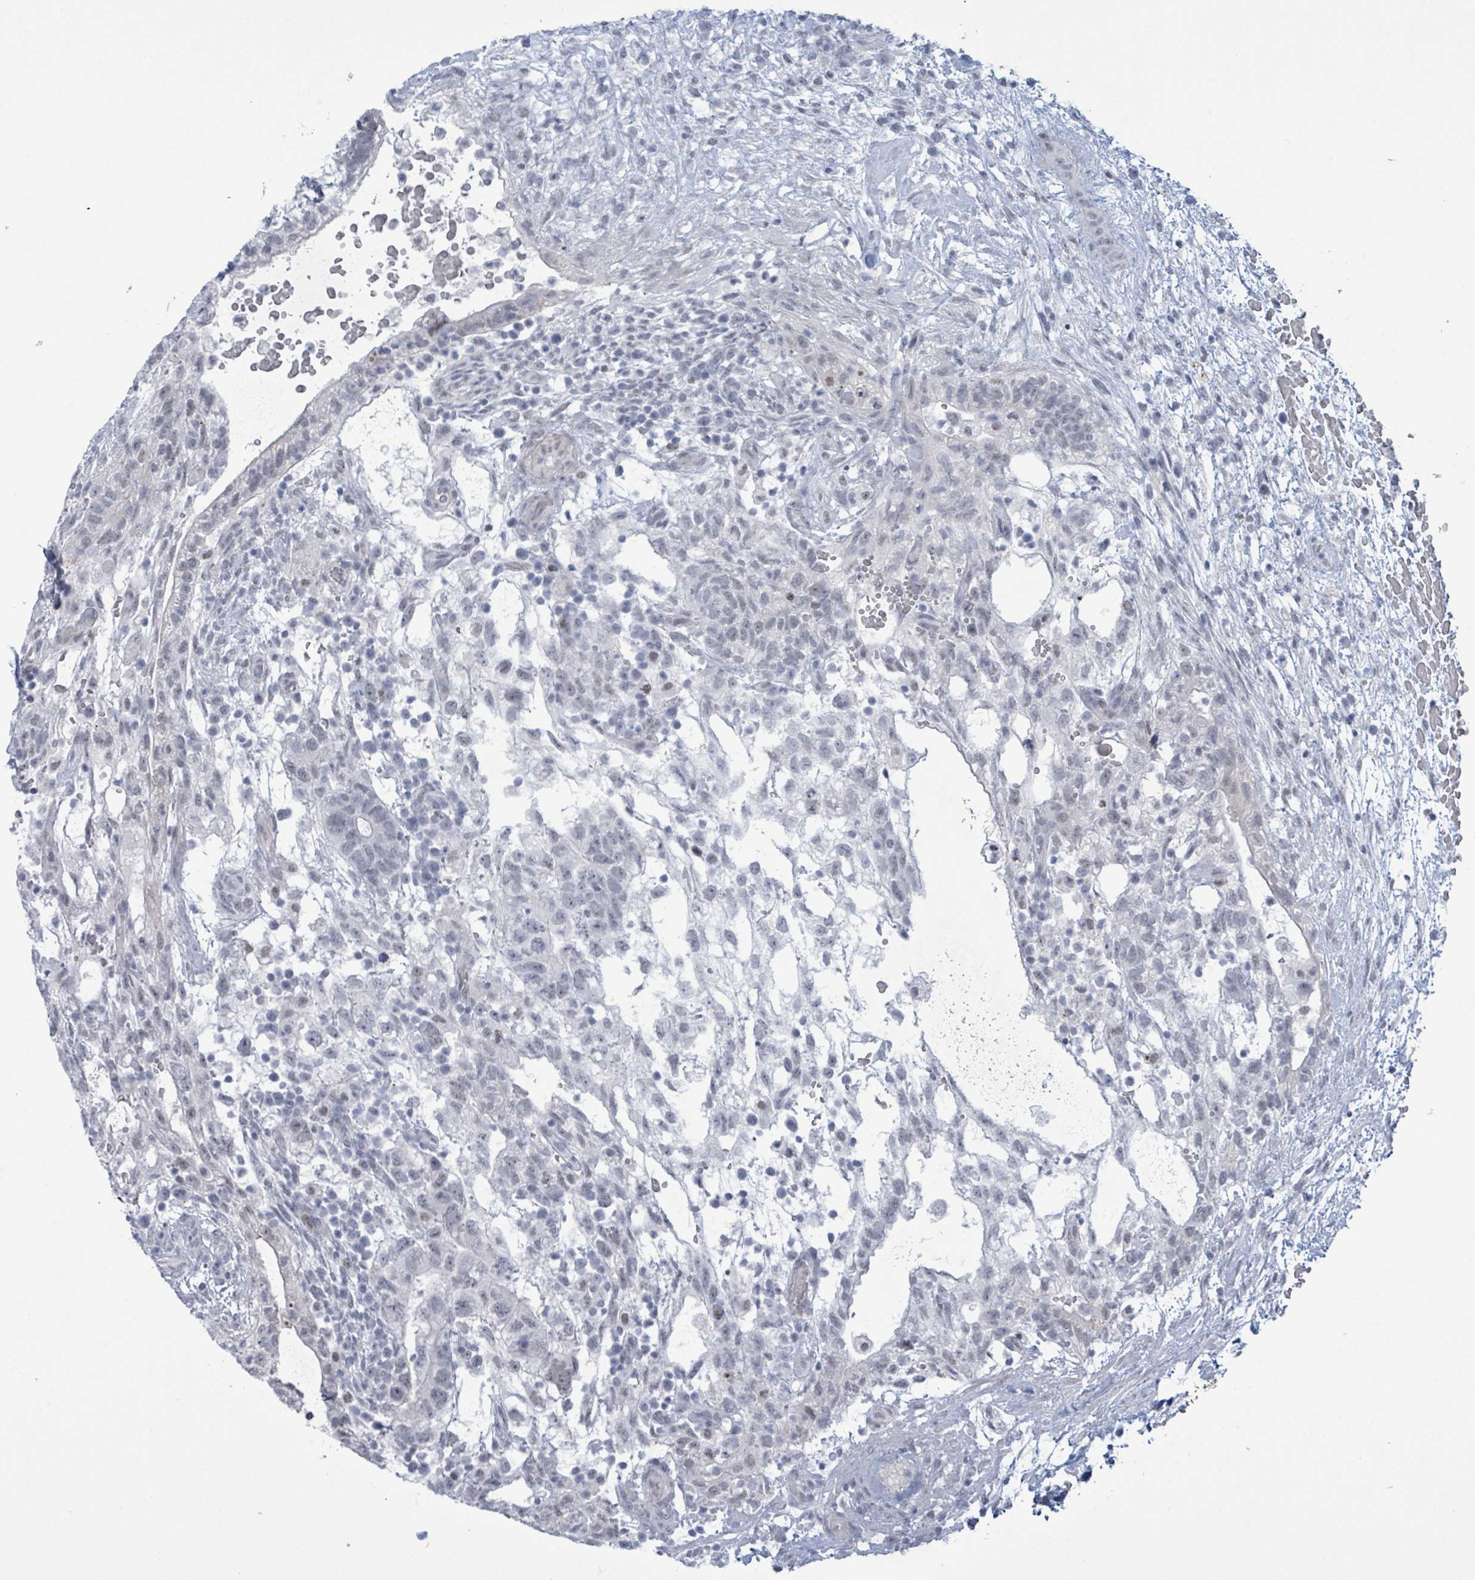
{"staining": {"intensity": "weak", "quantity": "<25%", "location": "nuclear"}, "tissue": "testis cancer", "cell_type": "Tumor cells", "image_type": "cancer", "snomed": [{"axis": "morphology", "description": "Normal tissue, NOS"}, {"axis": "morphology", "description": "Carcinoma, Embryonal, NOS"}, {"axis": "topography", "description": "Testis"}], "caption": "Immunohistochemistry (IHC) of testis cancer (embryonal carcinoma) demonstrates no staining in tumor cells.", "gene": "CT45A5", "patient": {"sex": "male", "age": 32}}